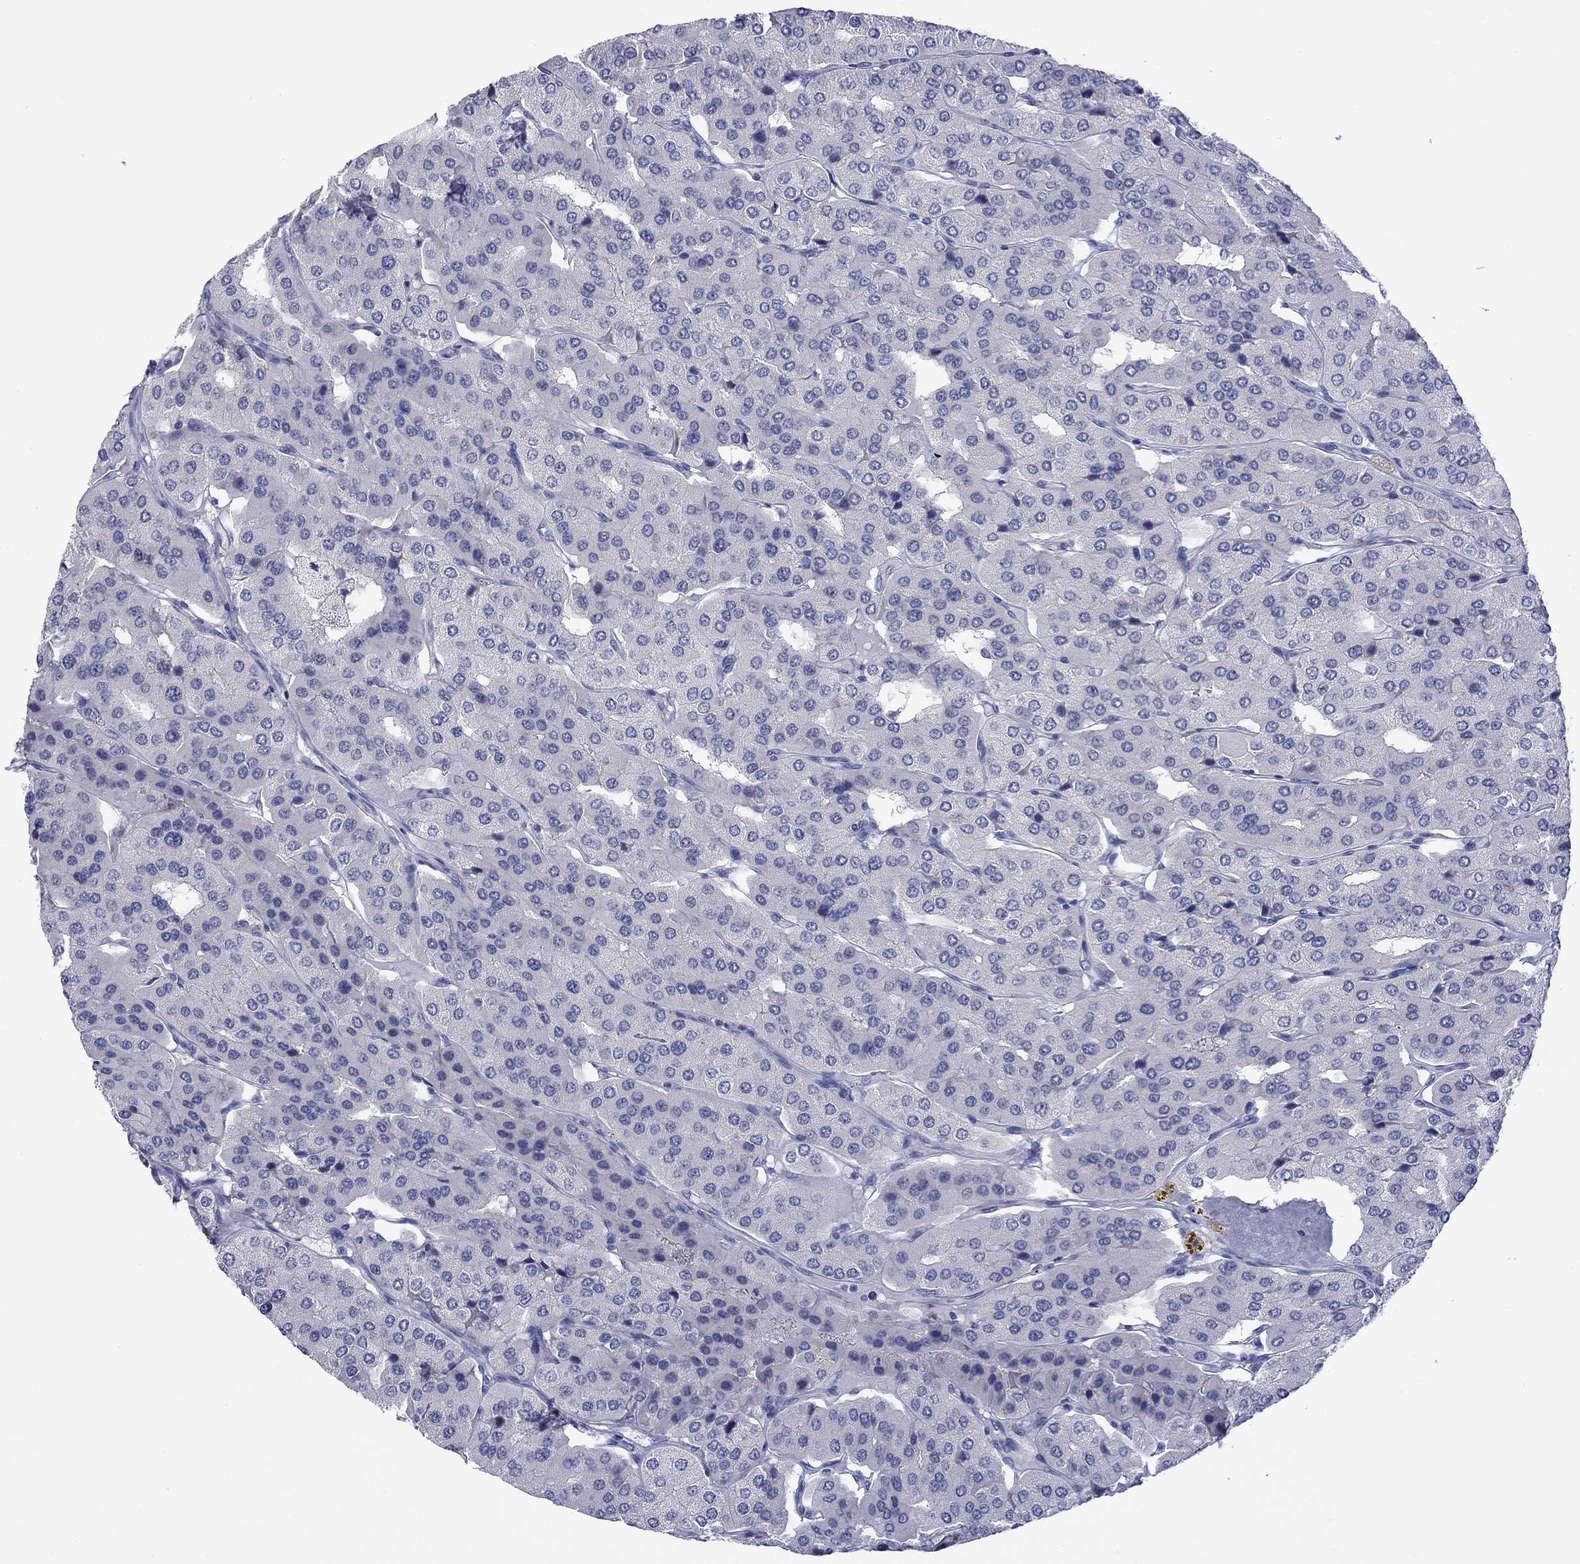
{"staining": {"intensity": "negative", "quantity": "none", "location": "none"}, "tissue": "parathyroid gland", "cell_type": "Glandular cells", "image_type": "normal", "snomed": [{"axis": "morphology", "description": "Normal tissue, NOS"}, {"axis": "morphology", "description": "Adenoma, NOS"}, {"axis": "topography", "description": "Parathyroid gland"}], "caption": "The immunohistochemistry photomicrograph has no significant positivity in glandular cells of parathyroid gland. The staining is performed using DAB brown chromogen with nuclei counter-stained in using hematoxylin.", "gene": "CERS1", "patient": {"sex": "female", "age": 86}}